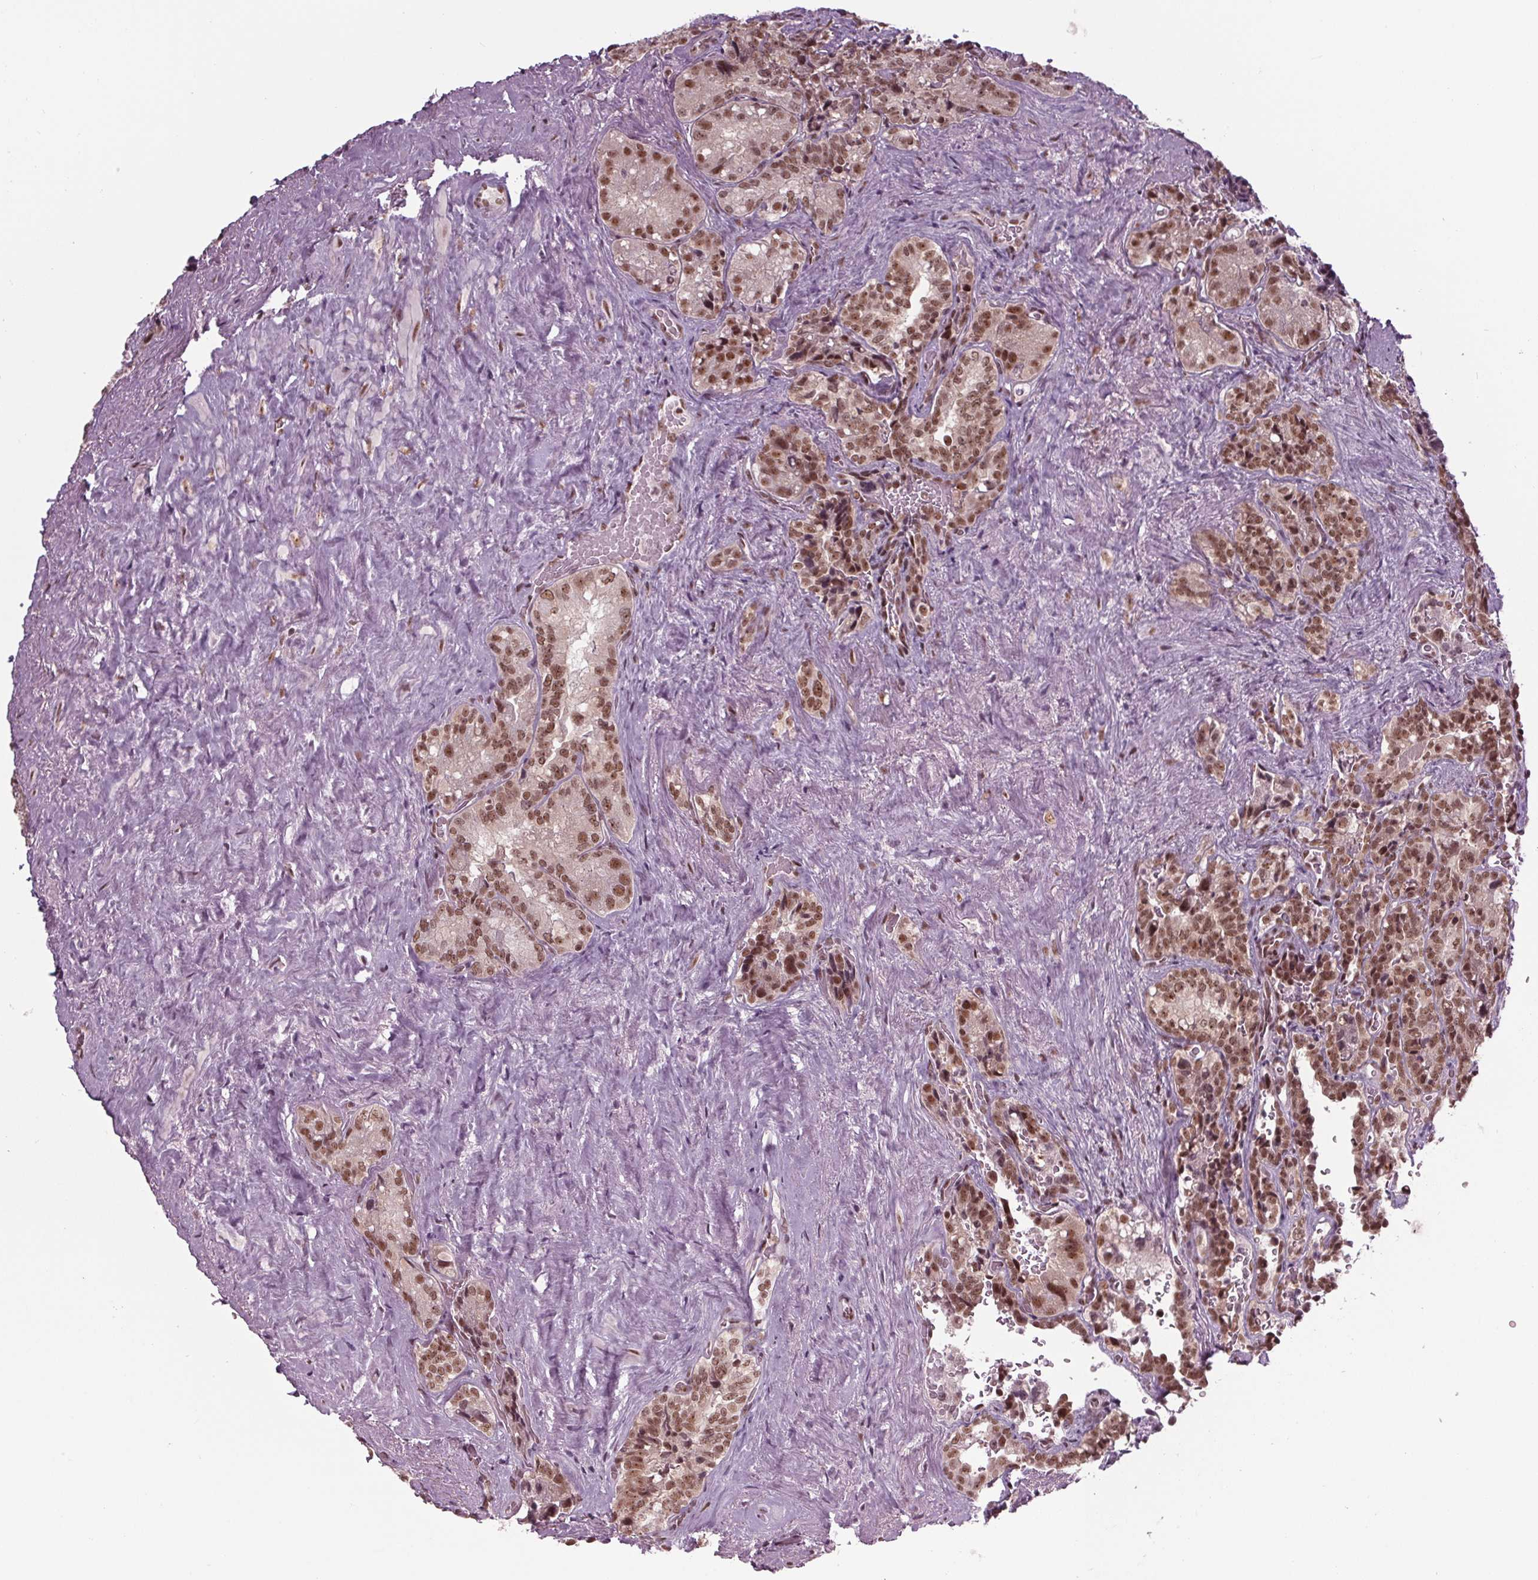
{"staining": {"intensity": "strong", "quantity": ">75%", "location": "nuclear"}, "tissue": "seminal vesicle", "cell_type": "Glandular cells", "image_type": "normal", "snomed": [{"axis": "morphology", "description": "Normal tissue, NOS"}, {"axis": "topography", "description": "Seminal veicle"}], "caption": "Protein staining shows strong nuclear expression in about >75% of glandular cells in normal seminal vesicle.", "gene": "DDX41", "patient": {"sex": "male", "age": 69}}